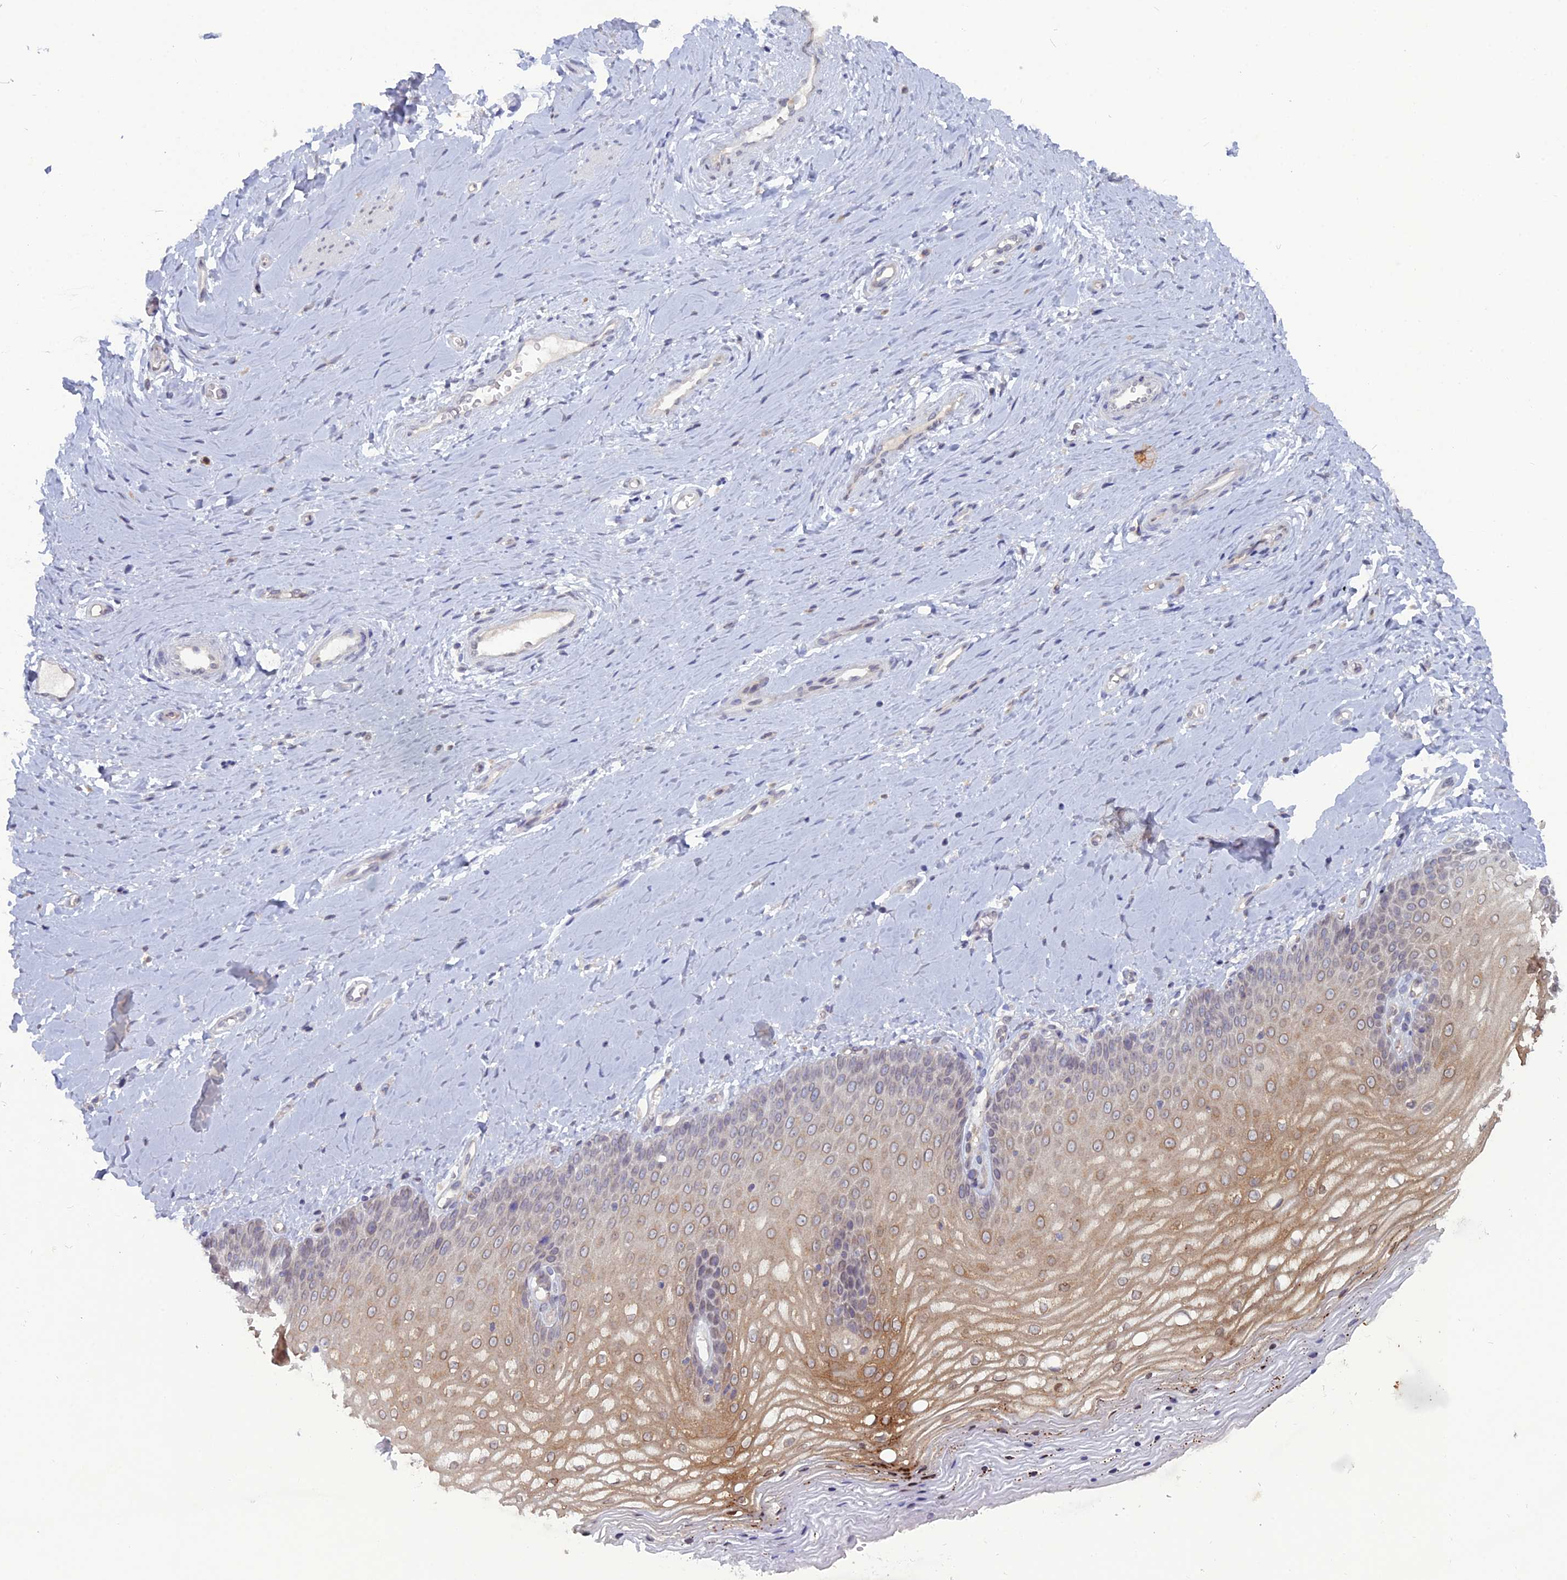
{"staining": {"intensity": "moderate", "quantity": "<25%", "location": "cytoplasmic/membranous"}, "tissue": "vagina", "cell_type": "Squamous epithelial cells", "image_type": "normal", "snomed": [{"axis": "morphology", "description": "Normal tissue, NOS"}, {"axis": "topography", "description": "Vagina"}], "caption": "IHC staining of benign vagina, which exhibits low levels of moderate cytoplasmic/membranous expression in approximately <25% of squamous epithelial cells indicating moderate cytoplasmic/membranous protein positivity. The staining was performed using DAB (brown) for protein detection and nuclei were counterstained in hematoxylin (blue).", "gene": "WDR46", "patient": {"sex": "female", "age": 65}}